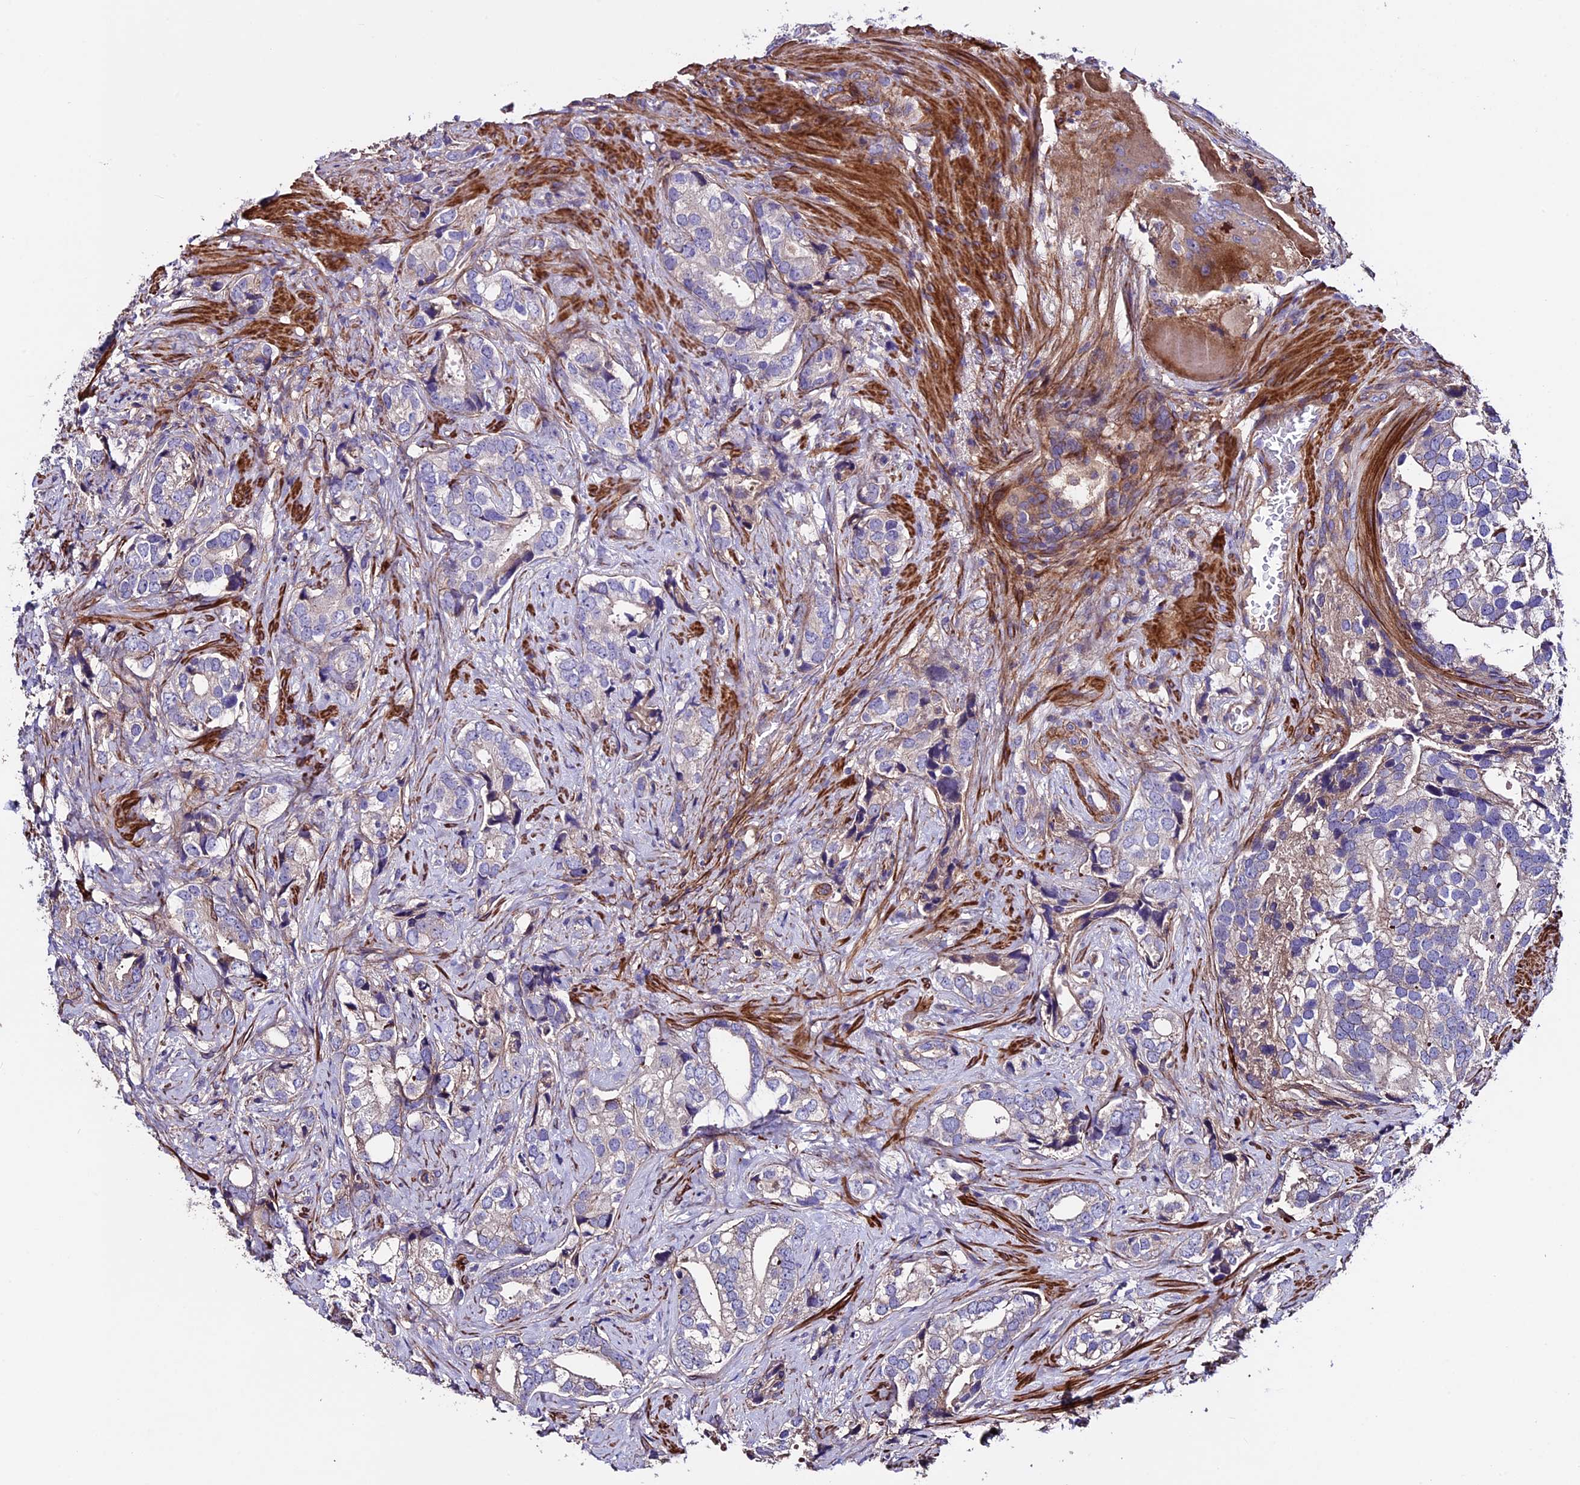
{"staining": {"intensity": "weak", "quantity": "<25%", "location": "cytoplasmic/membranous"}, "tissue": "prostate cancer", "cell_type": "Tumor cells", "image_type": "cancer", "snomed": [{"axis": "morphology", "description": "Adenocarcinoma, High grade"}, {"axis": "topography", "description": "Prostate"}], "caption": "DAB (3,3'-diaminobenzidine) immunohistochemical staining of human prostate cancer reveals no significant positivity in tumor cells.", "gene": "EVA1B", "patient": {"sex": "male", "age": 75}}